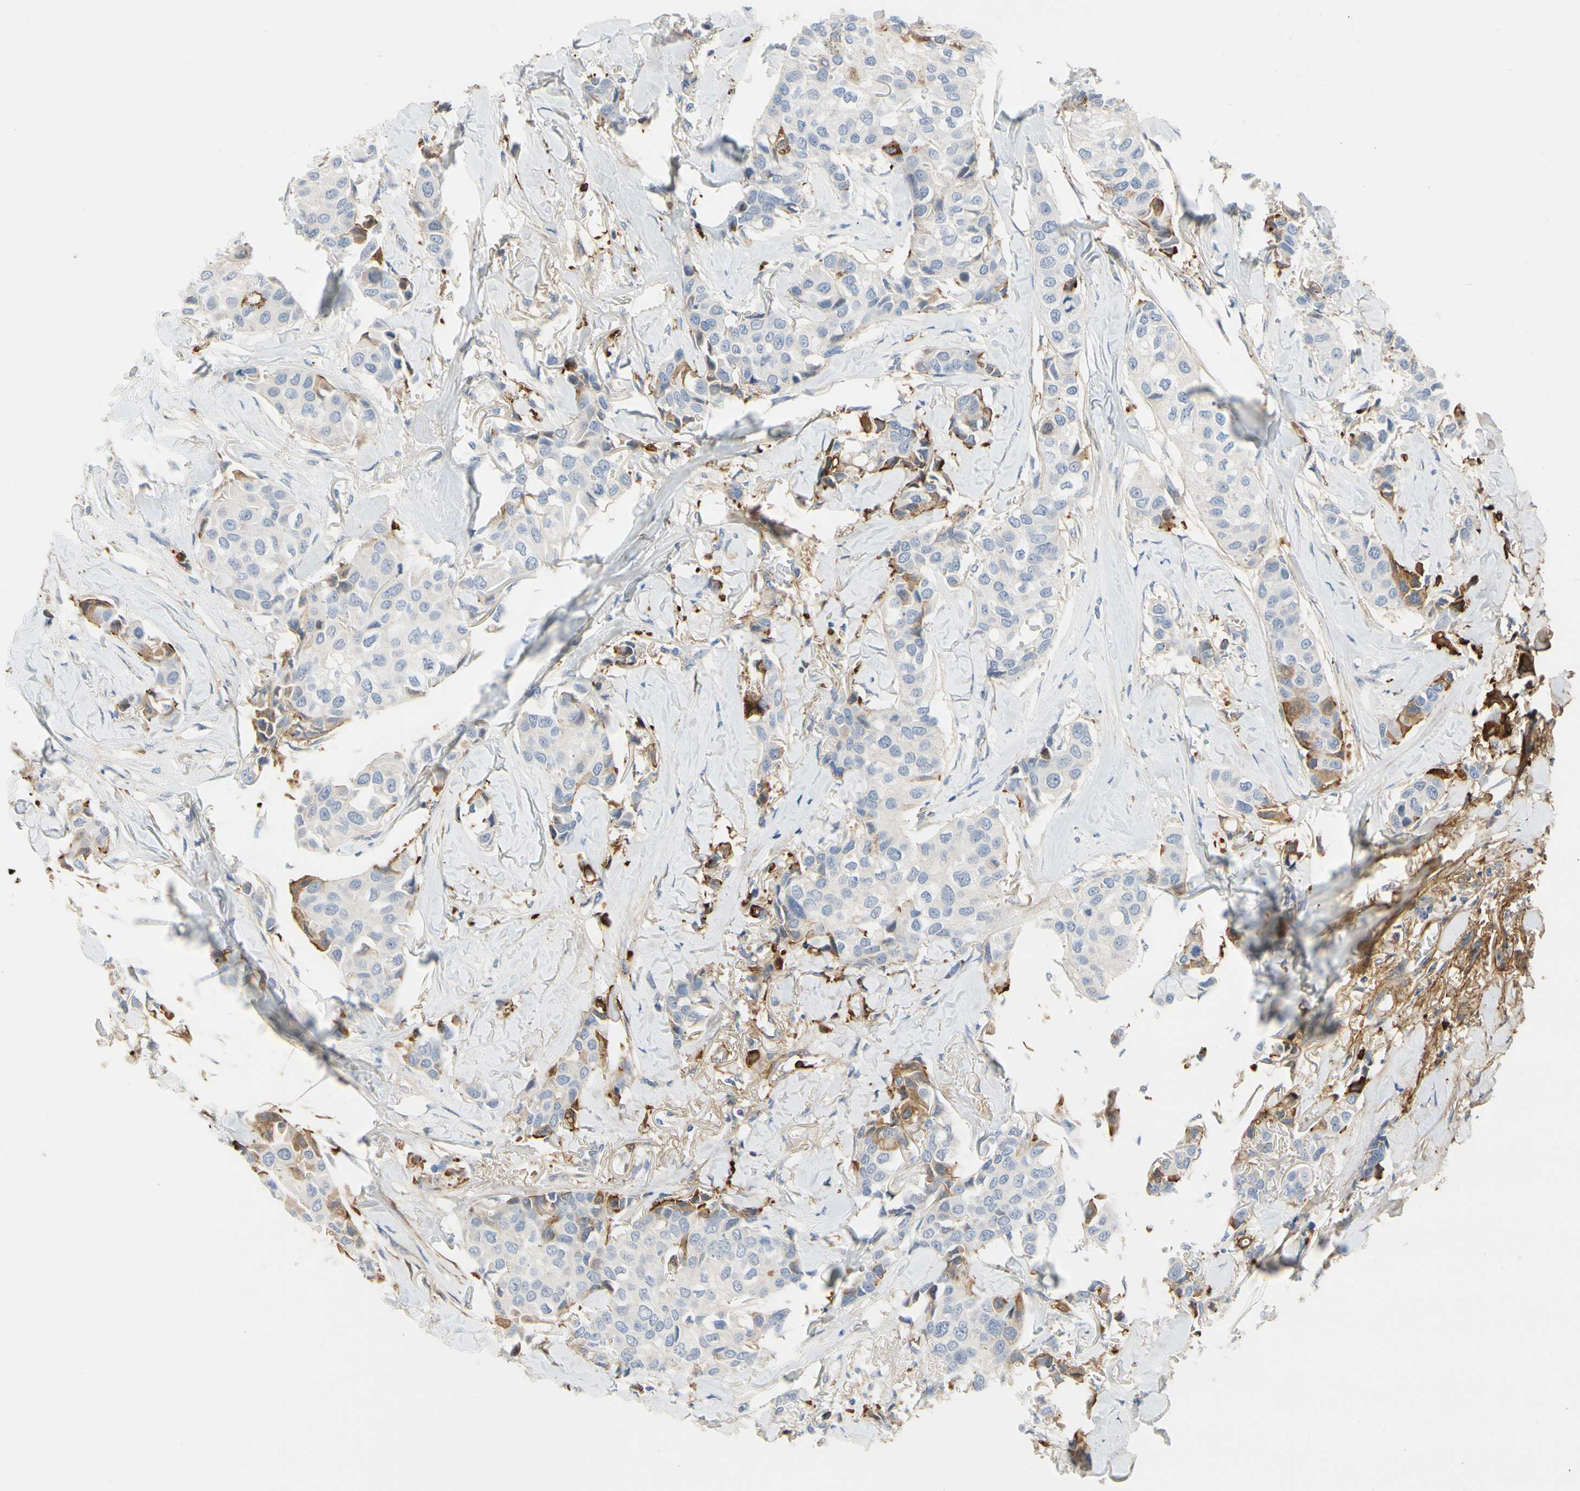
{"staining": {"intensity": "strong", "quantity": "<25%", "location": "cytoplasmic/membranous"}, "tissue": "breast cancer", "cell_type": "Tumor cells", "image_type": "cancer", "snomed": [{"axis": "morphology", "description": "Duct carcinoma"}, {"axis": "topography", "description": "Breast"}], "caption": "Breast cancer tissue shows strong cytoplasmic/membranous staining in about <25% of tumor cells, visualized by immunohistochemistry. (Stains: DAB in brown, nuclei in blue, Microscopy: brightfield microscopy at high magnification).", "gene": "FGB", "patient": {"sex": "female", "age": 80}}